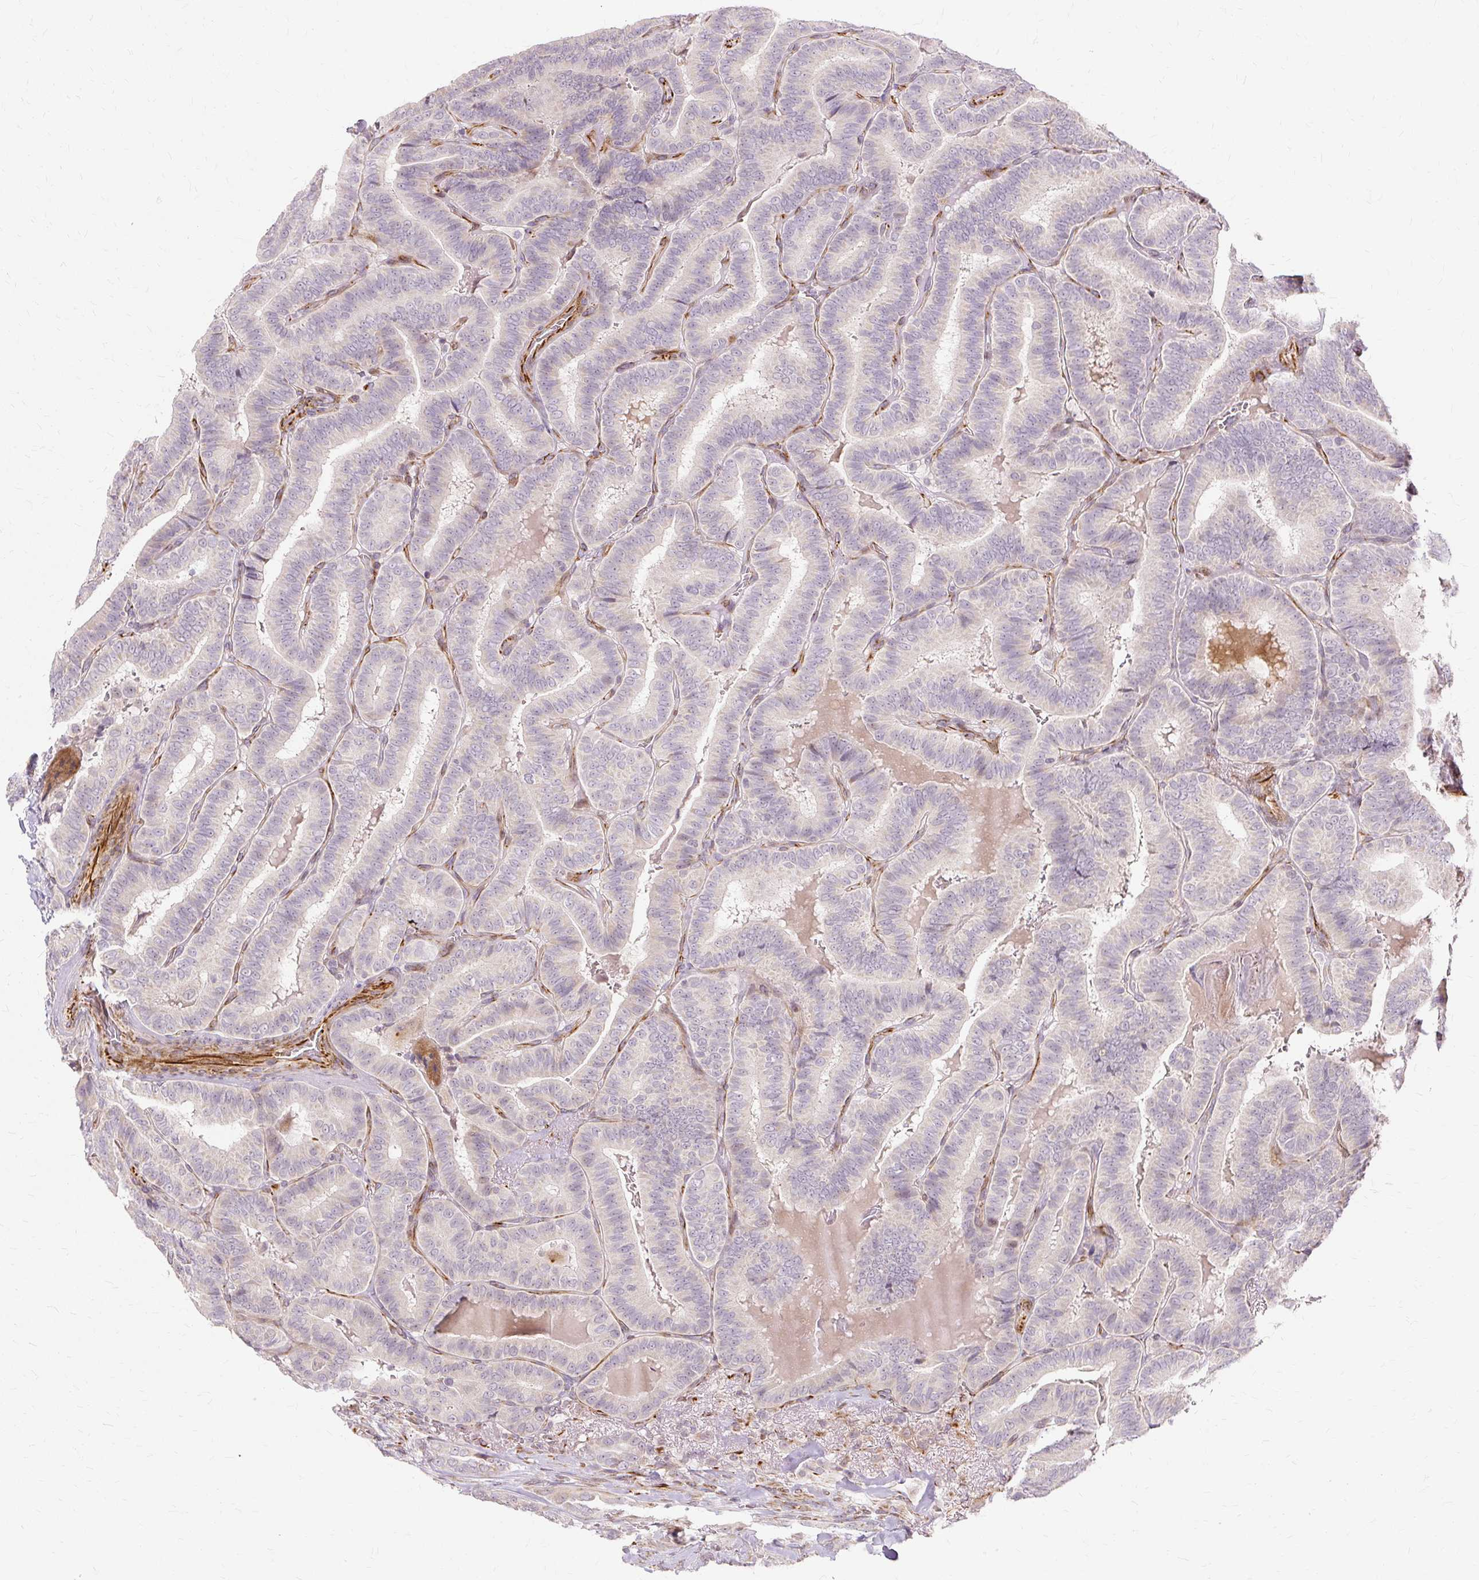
{"staining": {"intensity": "negative", "quantity": "none", "location": "none"}, "tissue": "thyroid cancer", "cell_type": "Tumor cells", "image_type": "cancer", "snomed": [{"axis": "morphology", "description": "Papillary adenocarcinoma, NOS"}, {"axis": "topography", "description": "Thyroid gland"}], "caption": "Thyroid cancer (papillary adenocarcinoma) stained for a protein using immunohistochemistry reveals no positivity tumor cells.", "gene": "MMACHC", "patient": {"sex": "male", "age": 61}}